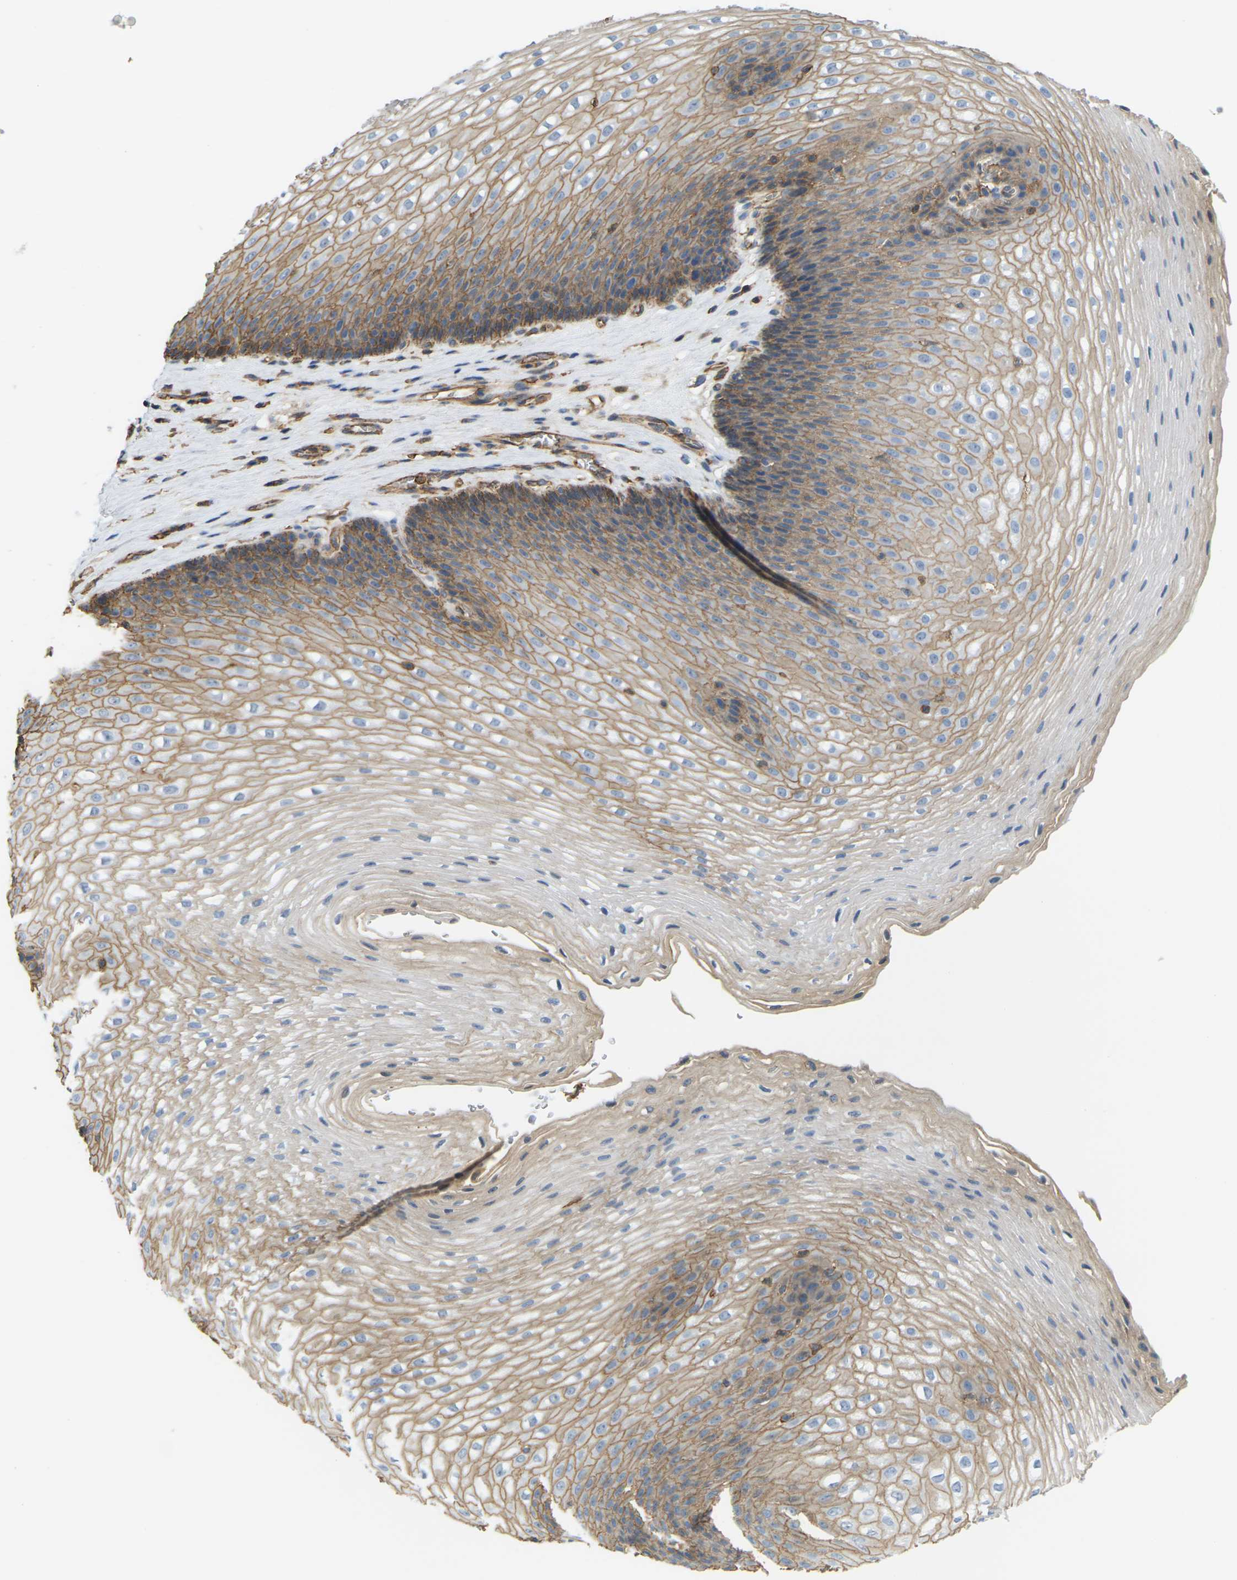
{"staining": {"intensity": "moderate", "quantity": ">75%", "location": "cytoplasmic/membranous"}, "tissue": "esophagus", "cell_type": "Squamous epithelial cells", "image_type": "normal", "snomed": [{"axis": "morphology", "description": "Normal tissue, NOS"}, {"axis": "topography", "description": "Esophagus"}], "caption": "A medium amount of moderate cytoplasmic/membranous staining is seen in approximately >75% of squamous epithelial cells in normal esophagus. (IHC, brightfield microscopy, high magnification).", "gene": "IQGAP1", "patient": {"sex": "male", "age": 48}}